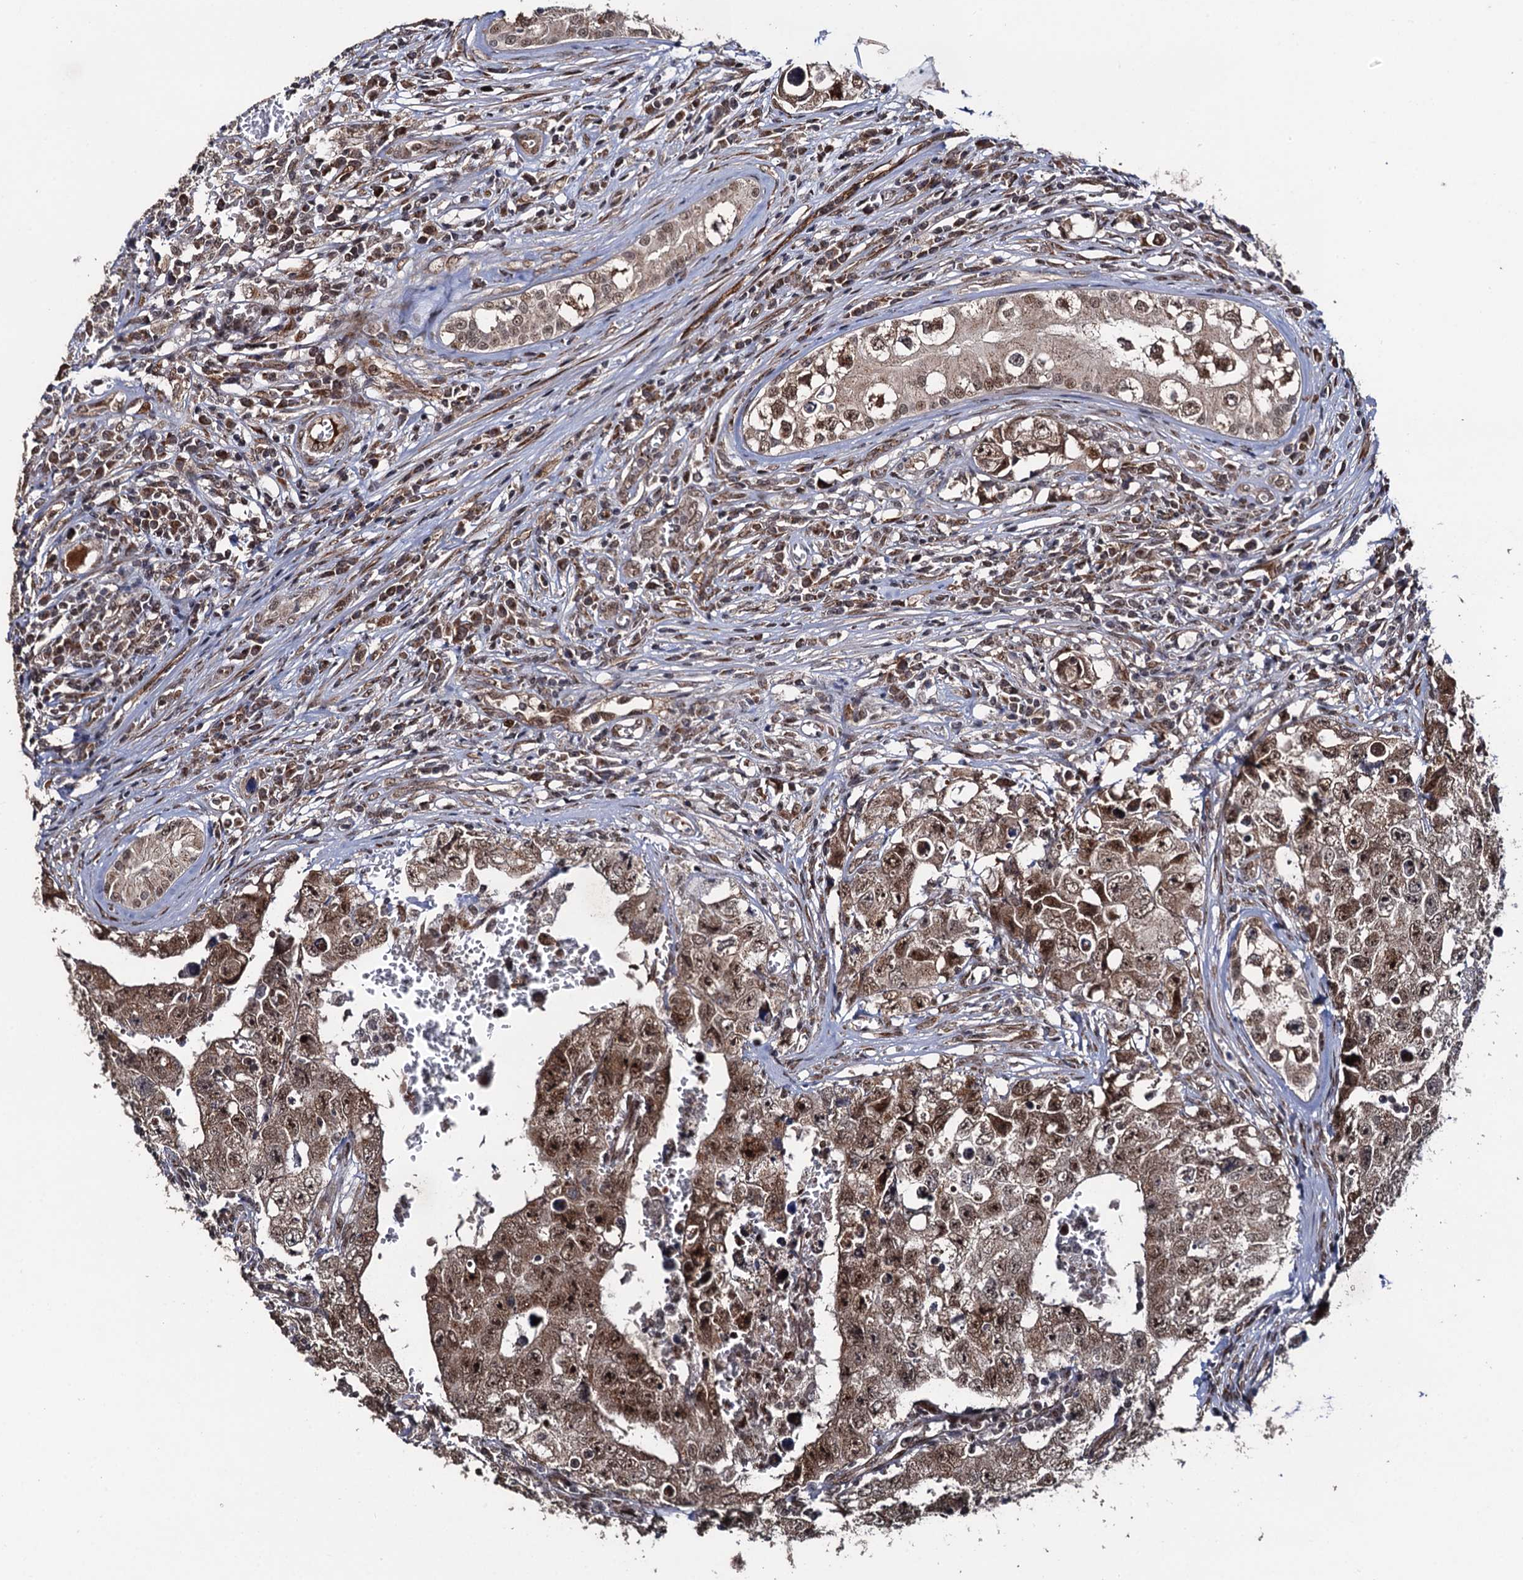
{"staining": {"intensity": "moderate", "quantity": ">75%", "location": "cytoplasmic/membranous,nuclear"}, "tissue": "testis cancer", "cell_type": "Tumor cells", "image_type": "cancer", "snomed": [{"axis": "morphology", "description": "Carcinoma, Embryonal, NOS"}, {"axis": "topography", "description": "Testis"}], "caption": "Testis cancer stained with a protein marker demonstrates moderate staining in tumor cells.", "gene": "LRRC63", "patient": {"sex": "male", "age": 17}}